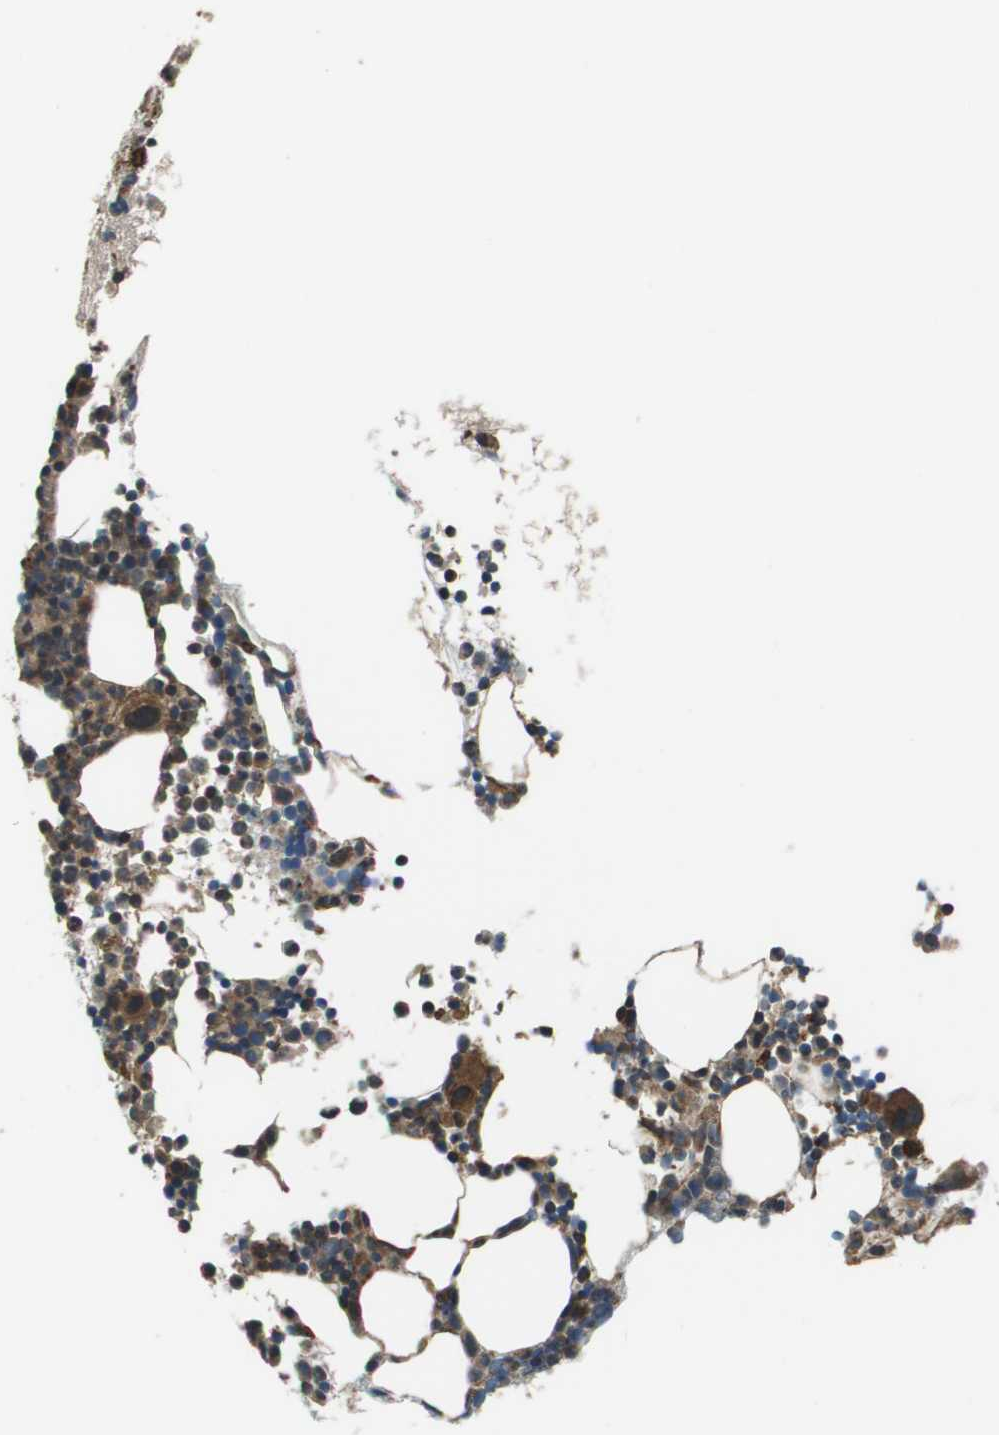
{"staining": {"intensity": "moderate", "quantity": "25%-75%", "location": "cytoplasmic/membranous"}, "tissue": "bone marrow", "cell_type": "Hematopoietic cells", "image_type": "normal", "snomed": [{"axis": "morphology", "description": "Normal tissue, NOS"}, {"axis": "morphology", "description": "Inflammation, NOS"}, {"axis": "topography", "description": "Bone marrow"}], "caption": "This micrograph shows IHC staining of normal bone marrow, with medium moderate cytoplasmic/membranous staining in about 25%-75% of hematopoietic cells.", "gene": "PLPBP", "patient": {"sex": "female", "age": 79}}